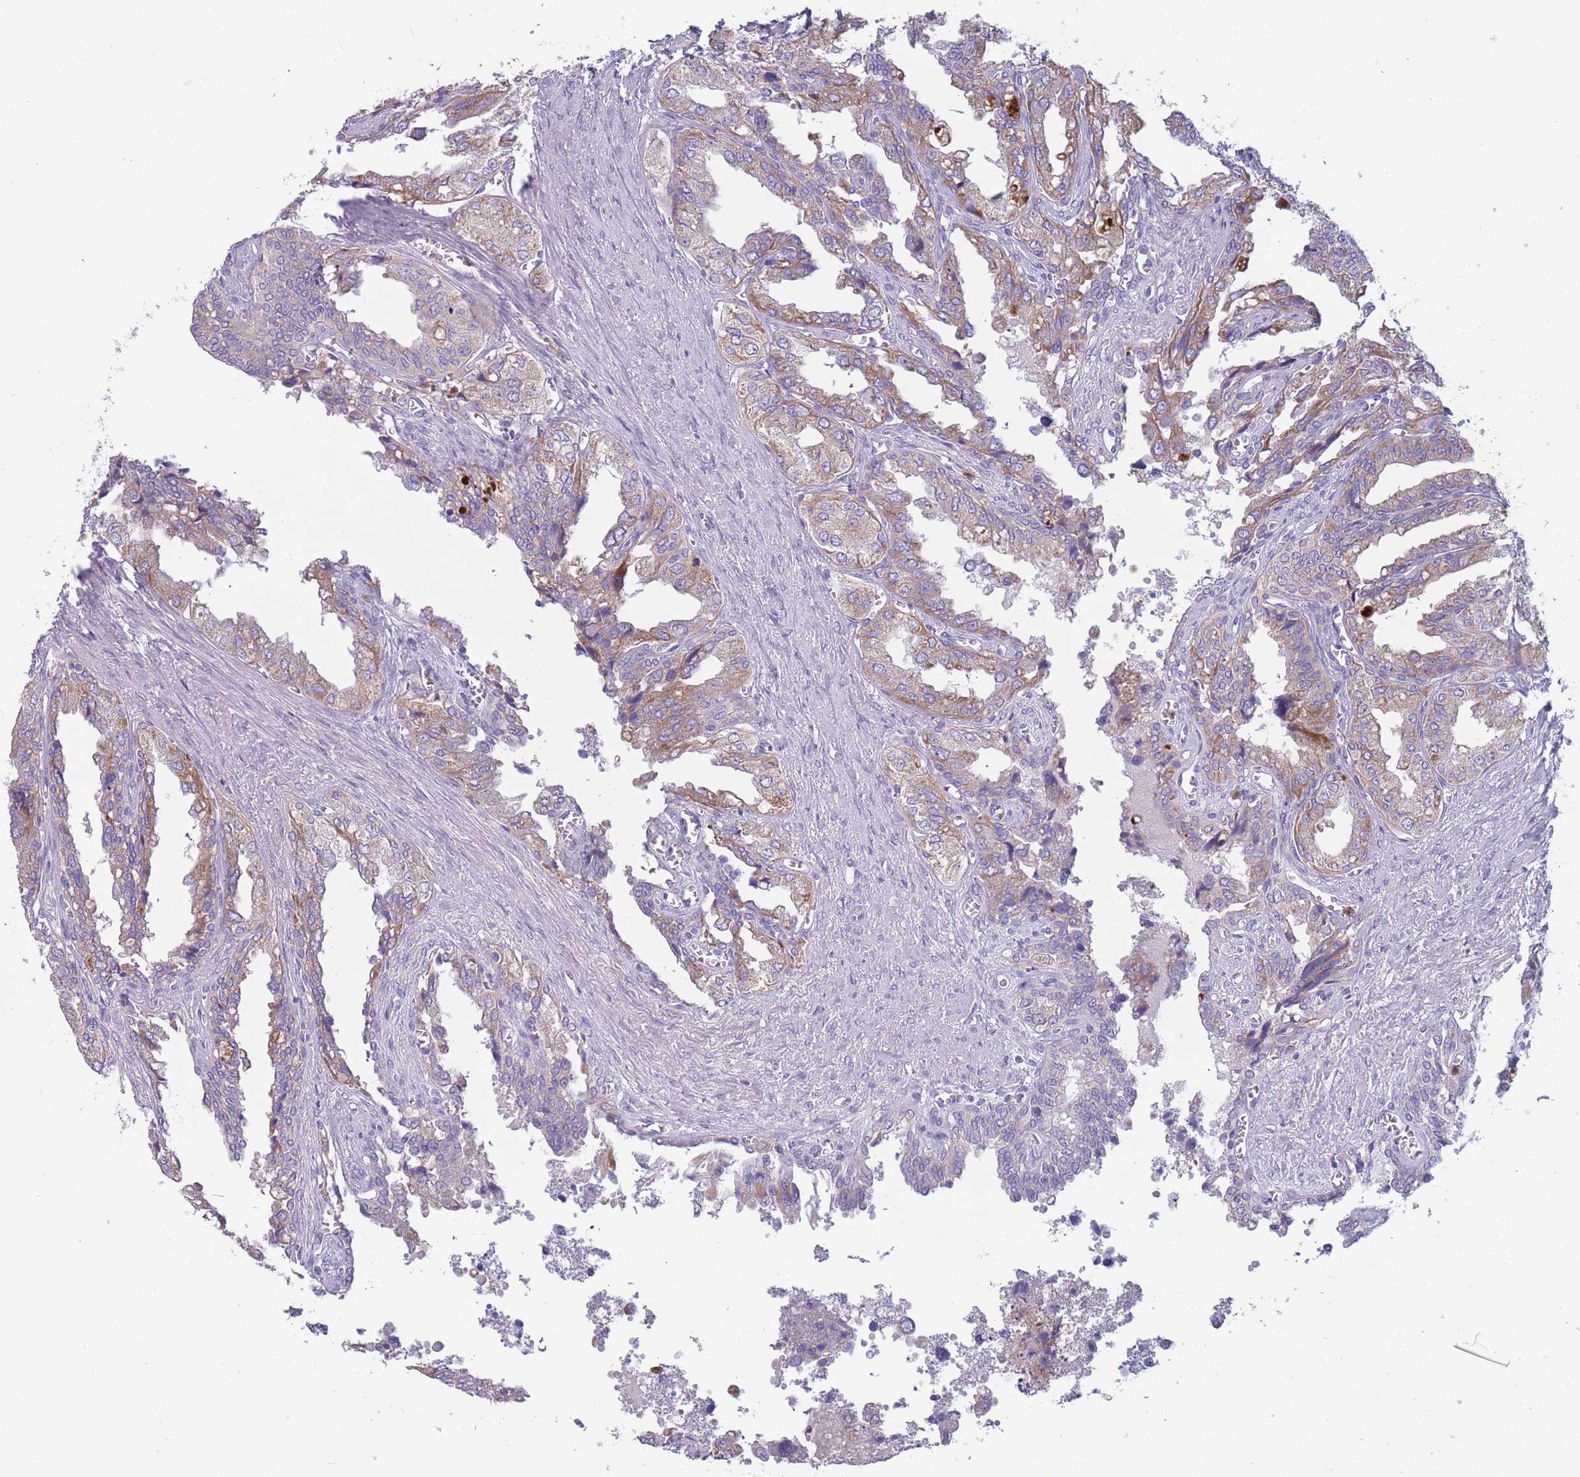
{"staining": {"intensity": "weak", "quantity": "25%-75%", "location": "cytoplasmic/membranous"}, "tissue": "seminal vesicle", "cell_type": "Glandular cells", "image_type": "normal", "snomed": [{"axis": "morphology", "description": "Normal tissue, NOS"}, {"axis": "topography", "description": "Seminal veicle"}], "caption": "Protein staining reveals weak cytoplasmic/membranous positivity in approximately 25%-75% of glandular cells in unremarkable seminal vesicle. The protein of interest is stained brown, and the nuclei are stained in blue (DAB (3,3'-diaminobenzidine) IHC with brightfield microscopy, high magnification).", "gene": "NDUFAF6", "patient": {"sex": "male", "age": 67}}